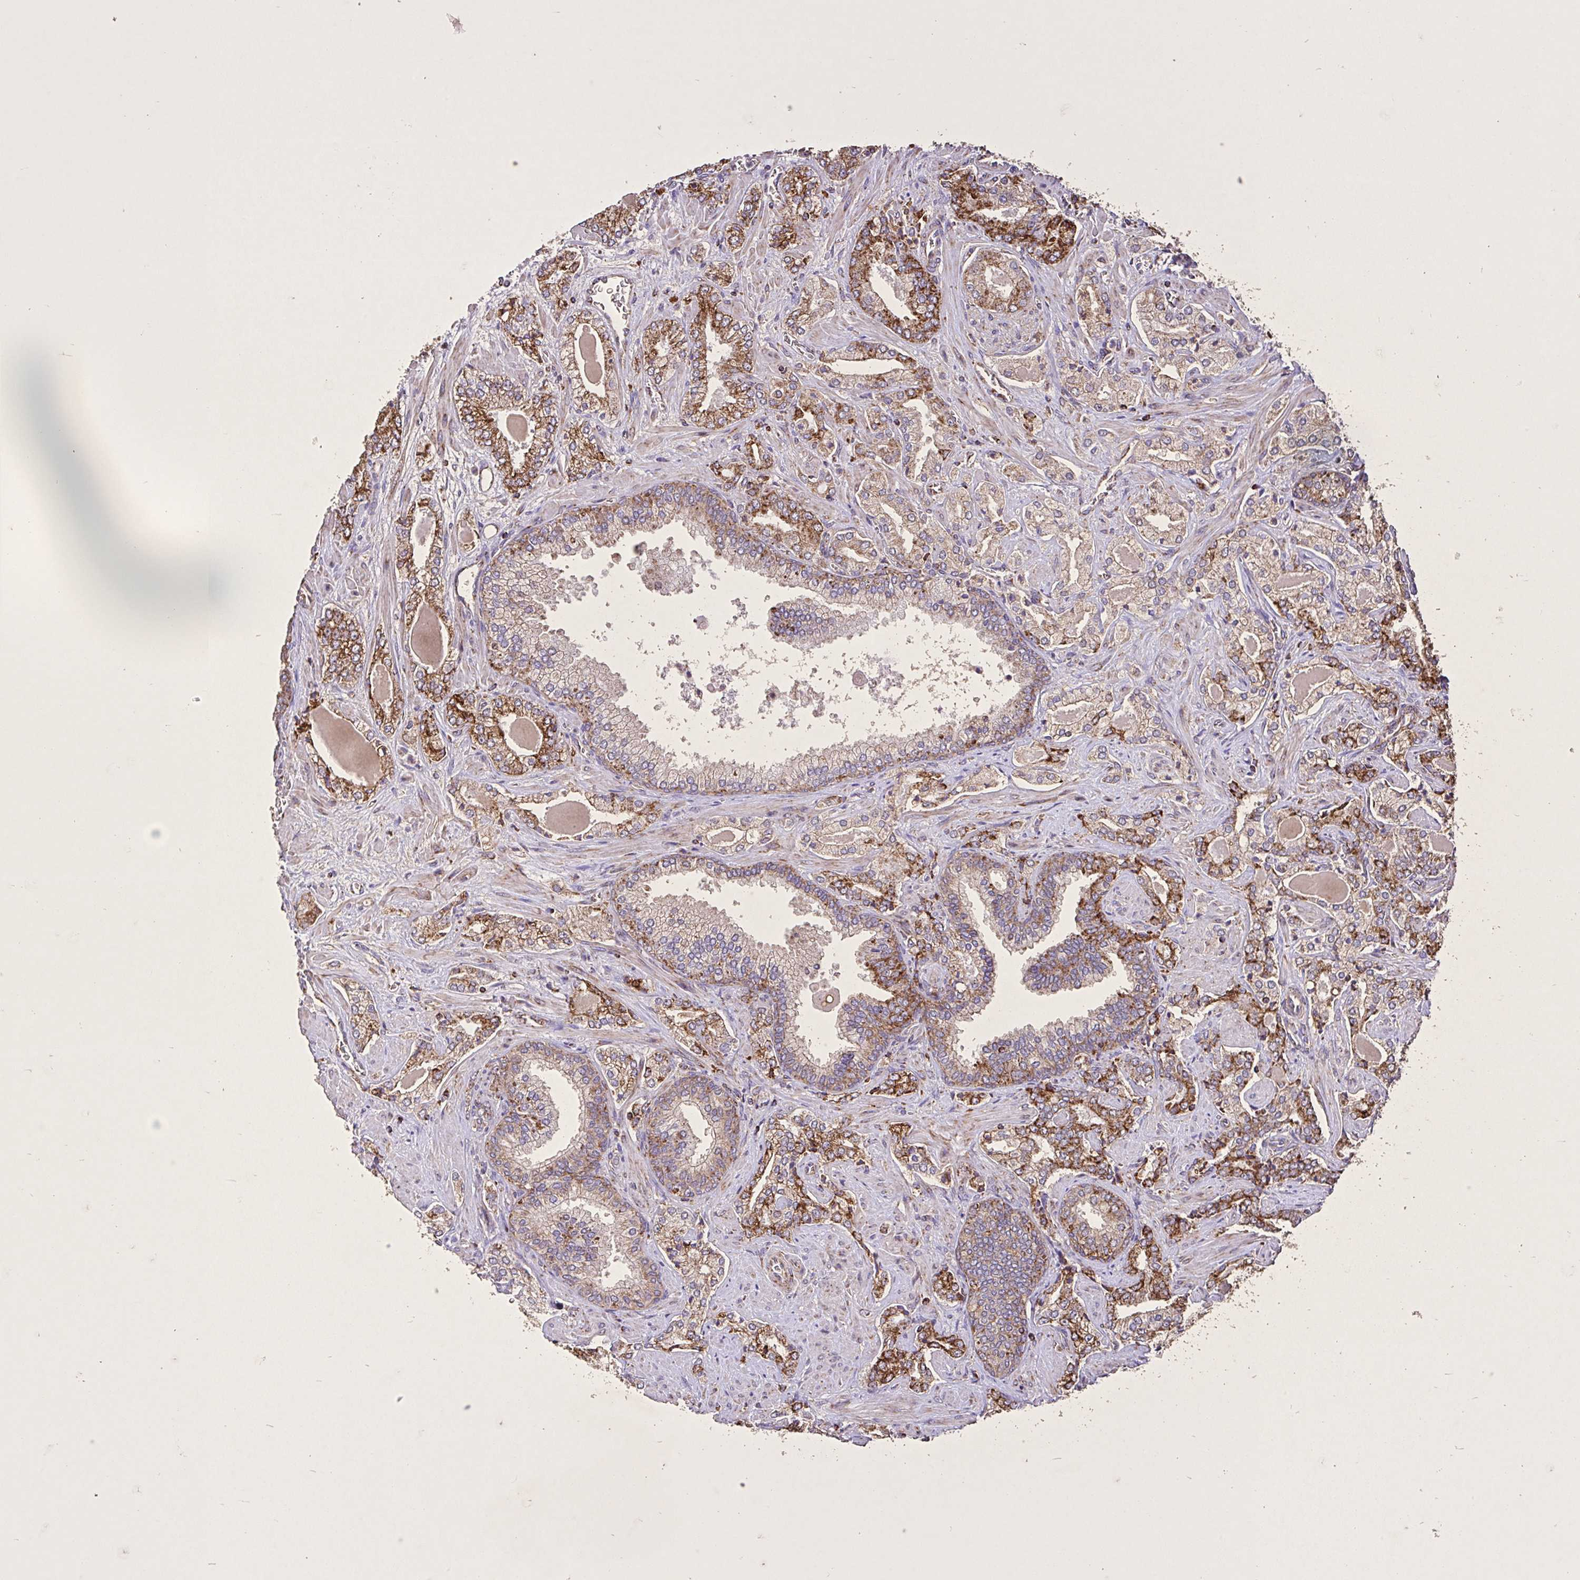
{"staining": {"intensity": "strong", "quantity": ">75%", "location": "cytoplasmic/membranous"}, "tissue": "prostate cancer", "cell_type": "Tumor cells", "image_type": "cancer", "snomed": [{"axis": "morphology", "description": "Adenocarcinoma, High grade"}, {"axis": "topography", "description": "Prostate"}], "caption": "Protein staining displays strong cytoplasmic/membranous expression in about >75% of tumor cells in prostate cancer (adenocarcinoma (high-grade)).", "gene": "AGK", "patient": {"sex": "male", "age": 60}}